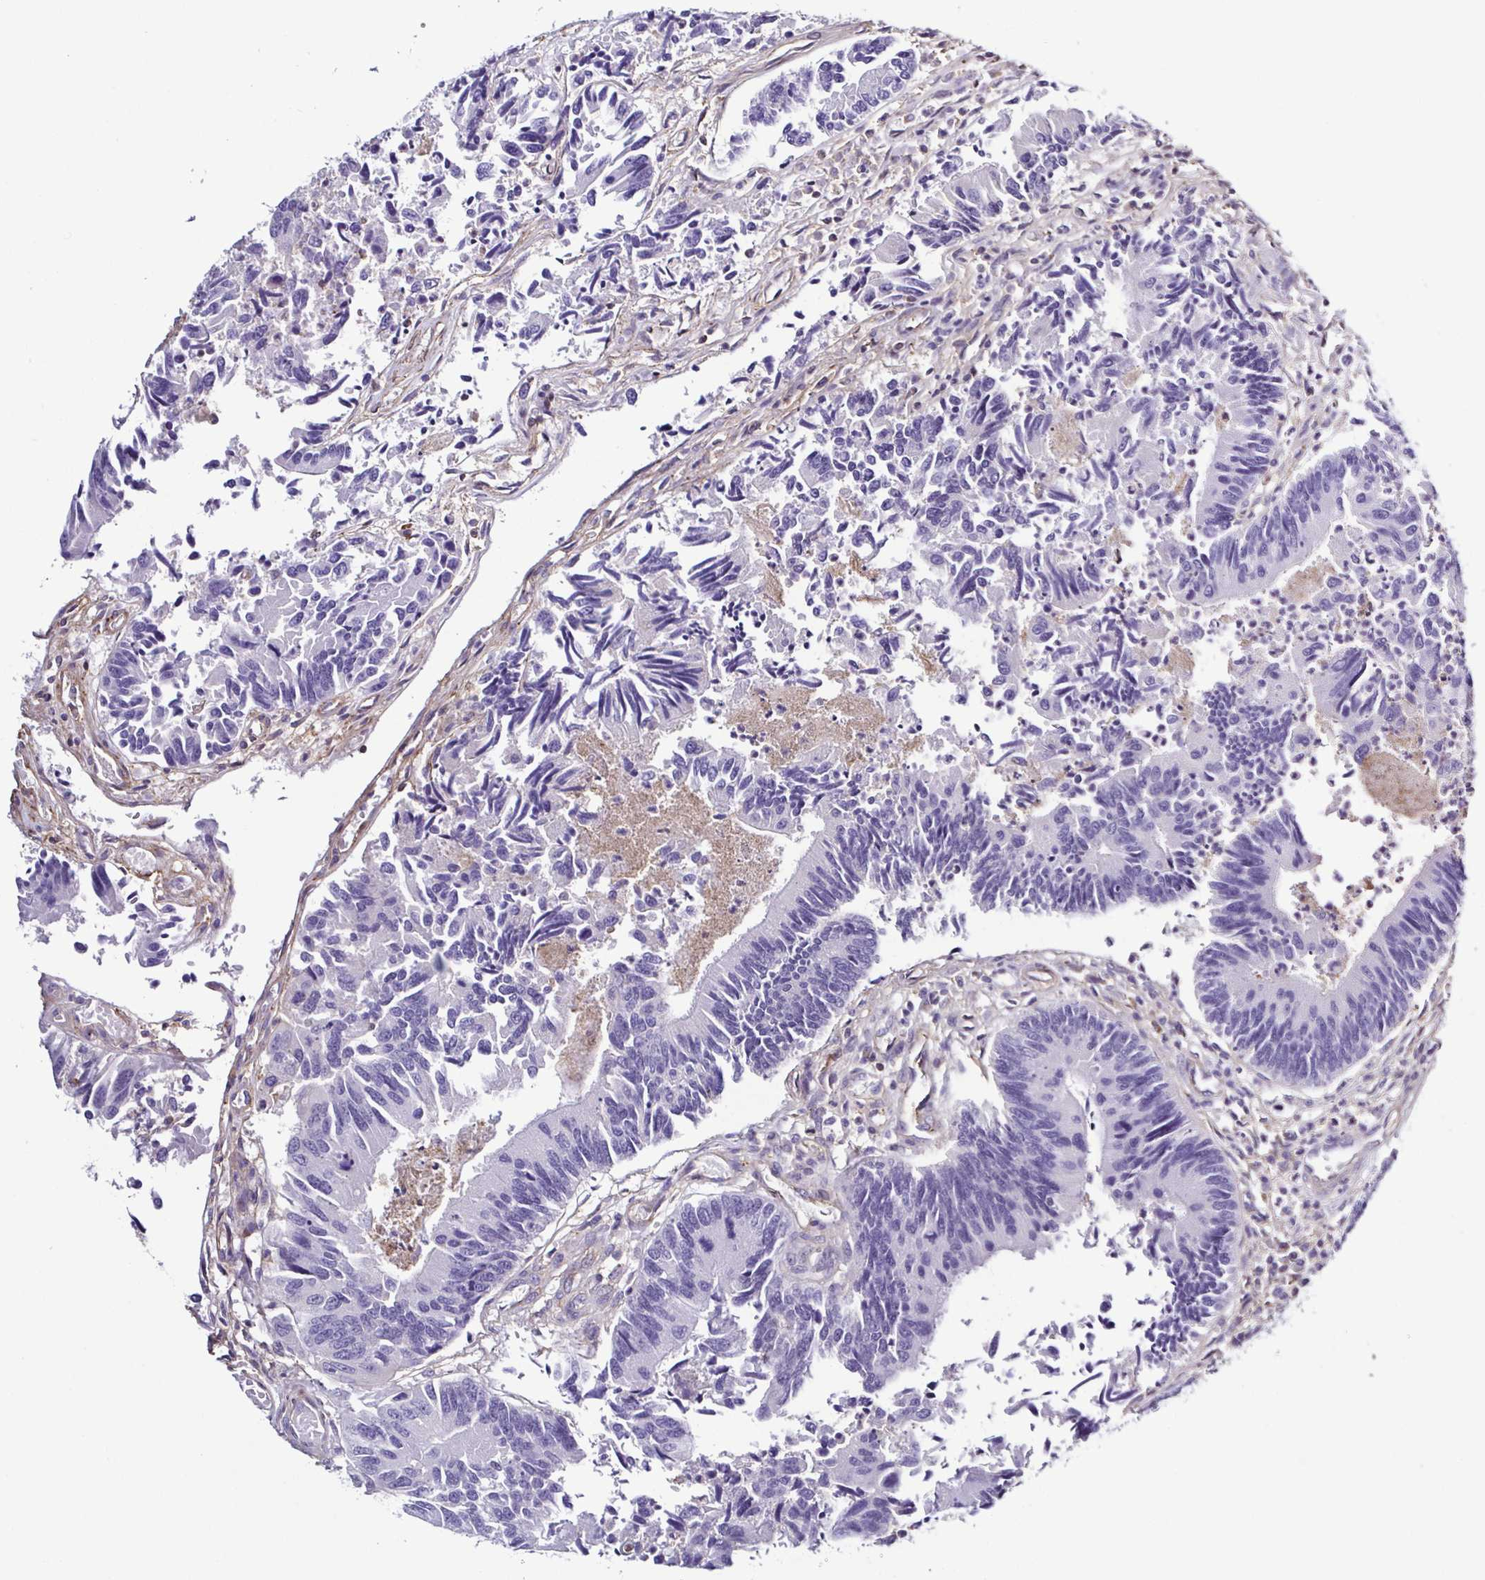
{"staining": {"intensity": "negative", "quantity": "none", "location": "none"}, "tissue": "colorectal cancer", "cell_type": "Tumor cells", "image_type": "cancer", "snomed": [{"axis": "morphology", "description": "Adenocarcinoma, NOS"}, {"axis": "topography", "description": "Colon"}], "caption": "DAB (3,3'-diaminobenzidine) immunohistochemical staining of adenocarcinoma (colorectal) reveals no significant expression in tumor cells.", "gene": "TNNT2", "patient": {"sex": "female", "age": 67}}